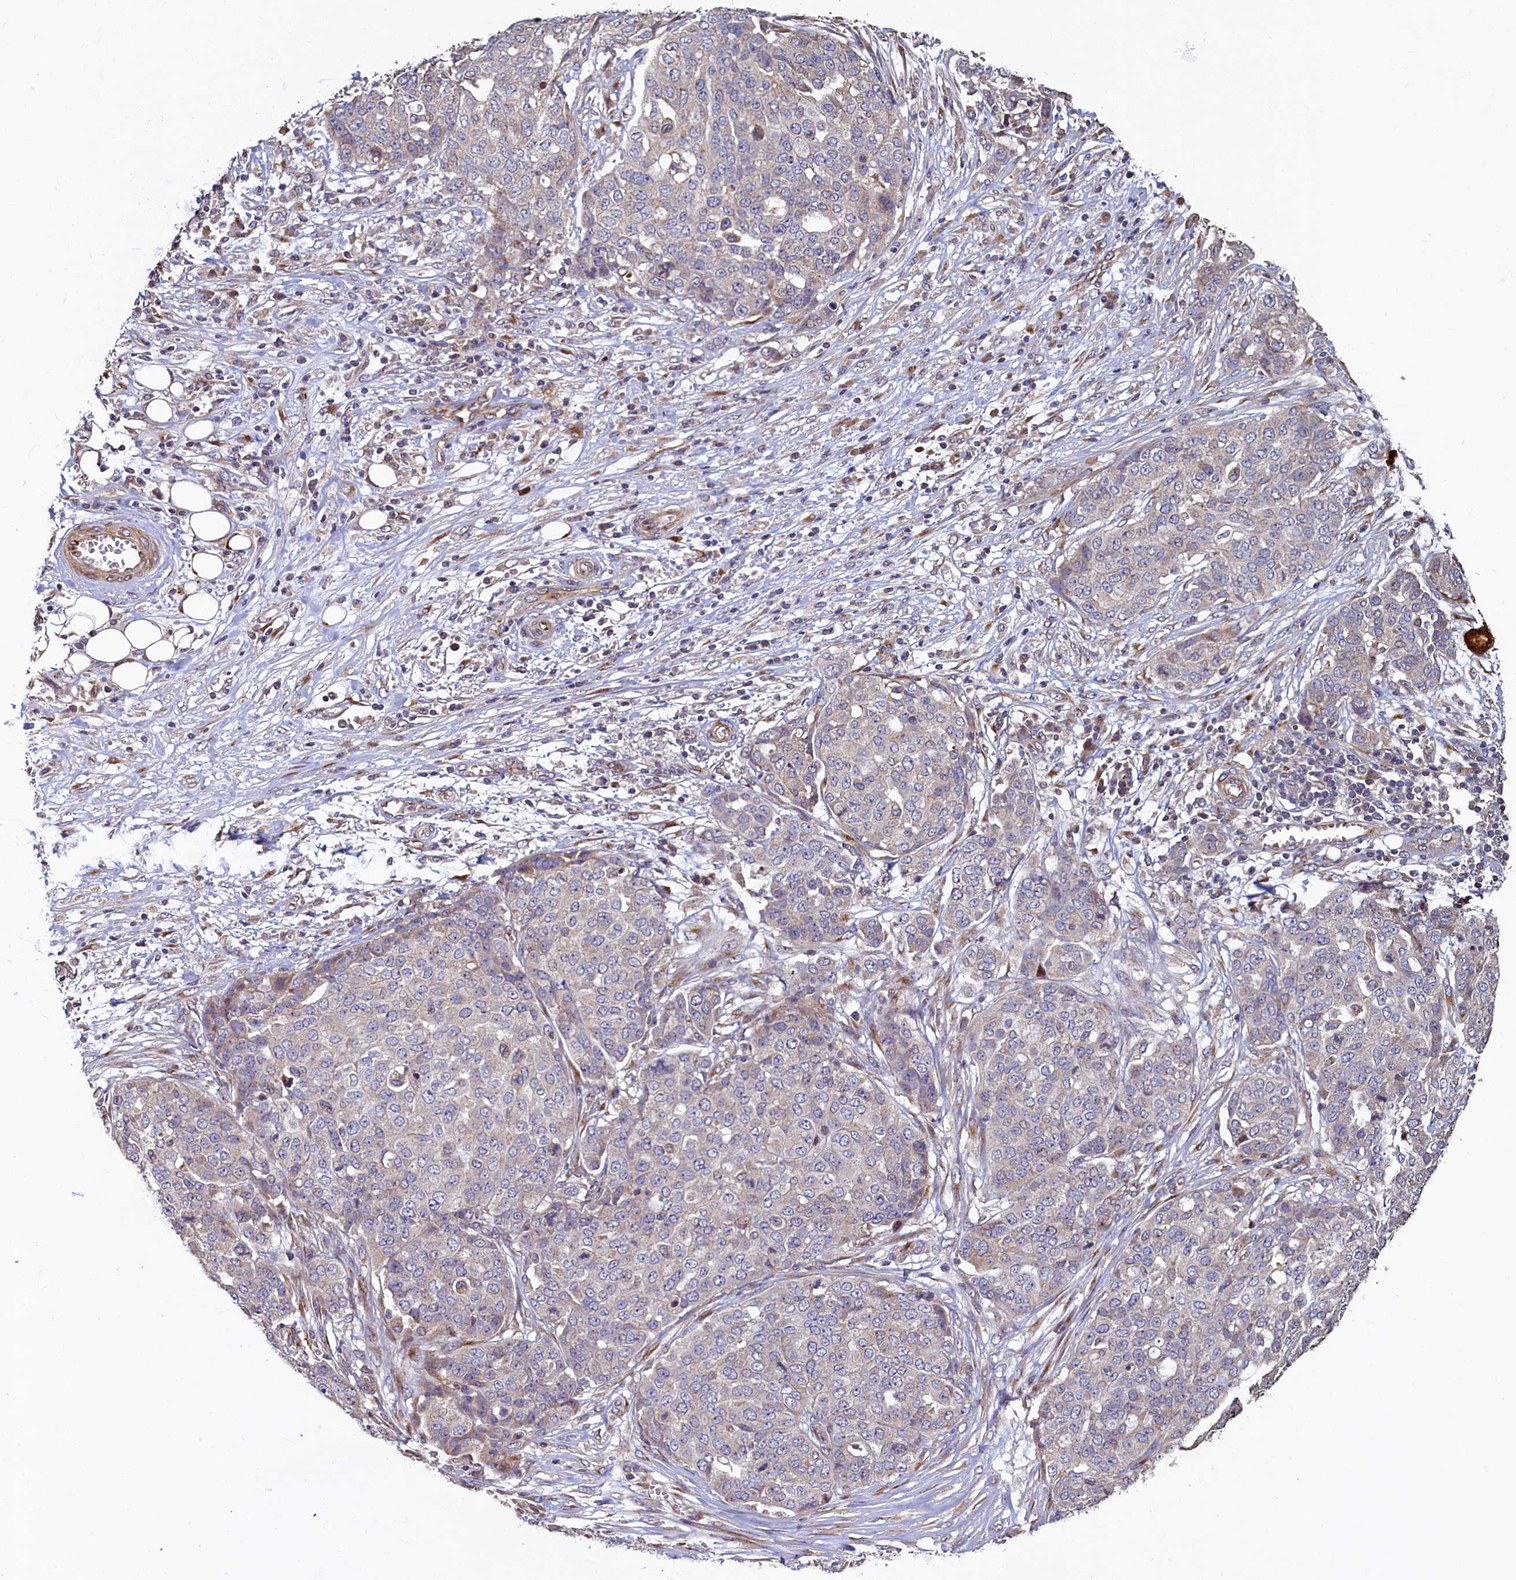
{"staining": {"intensity": "weak", "quantity": "<25%", "location": "cytoplasmic/membranous"}, "tissue": "ovarian cancer", "cell_type": "Tumor cells", "image_type": "cancer", "snomed": [{"axis": "morphology", "description": "Cystadenocarcinoma, serous, NOS"}, {"axis": "topography", "description": "Soft tissue"}, {"axis": "topography", "description": "Ovary"}], "caption": "This is an immunohistochemistry micrograph of human serous cystadenocarcinoma (ovarian). There is no staining in tumor cells.", "gene": "TMEM181", "patient": {"sex": "female", "age": 57}}